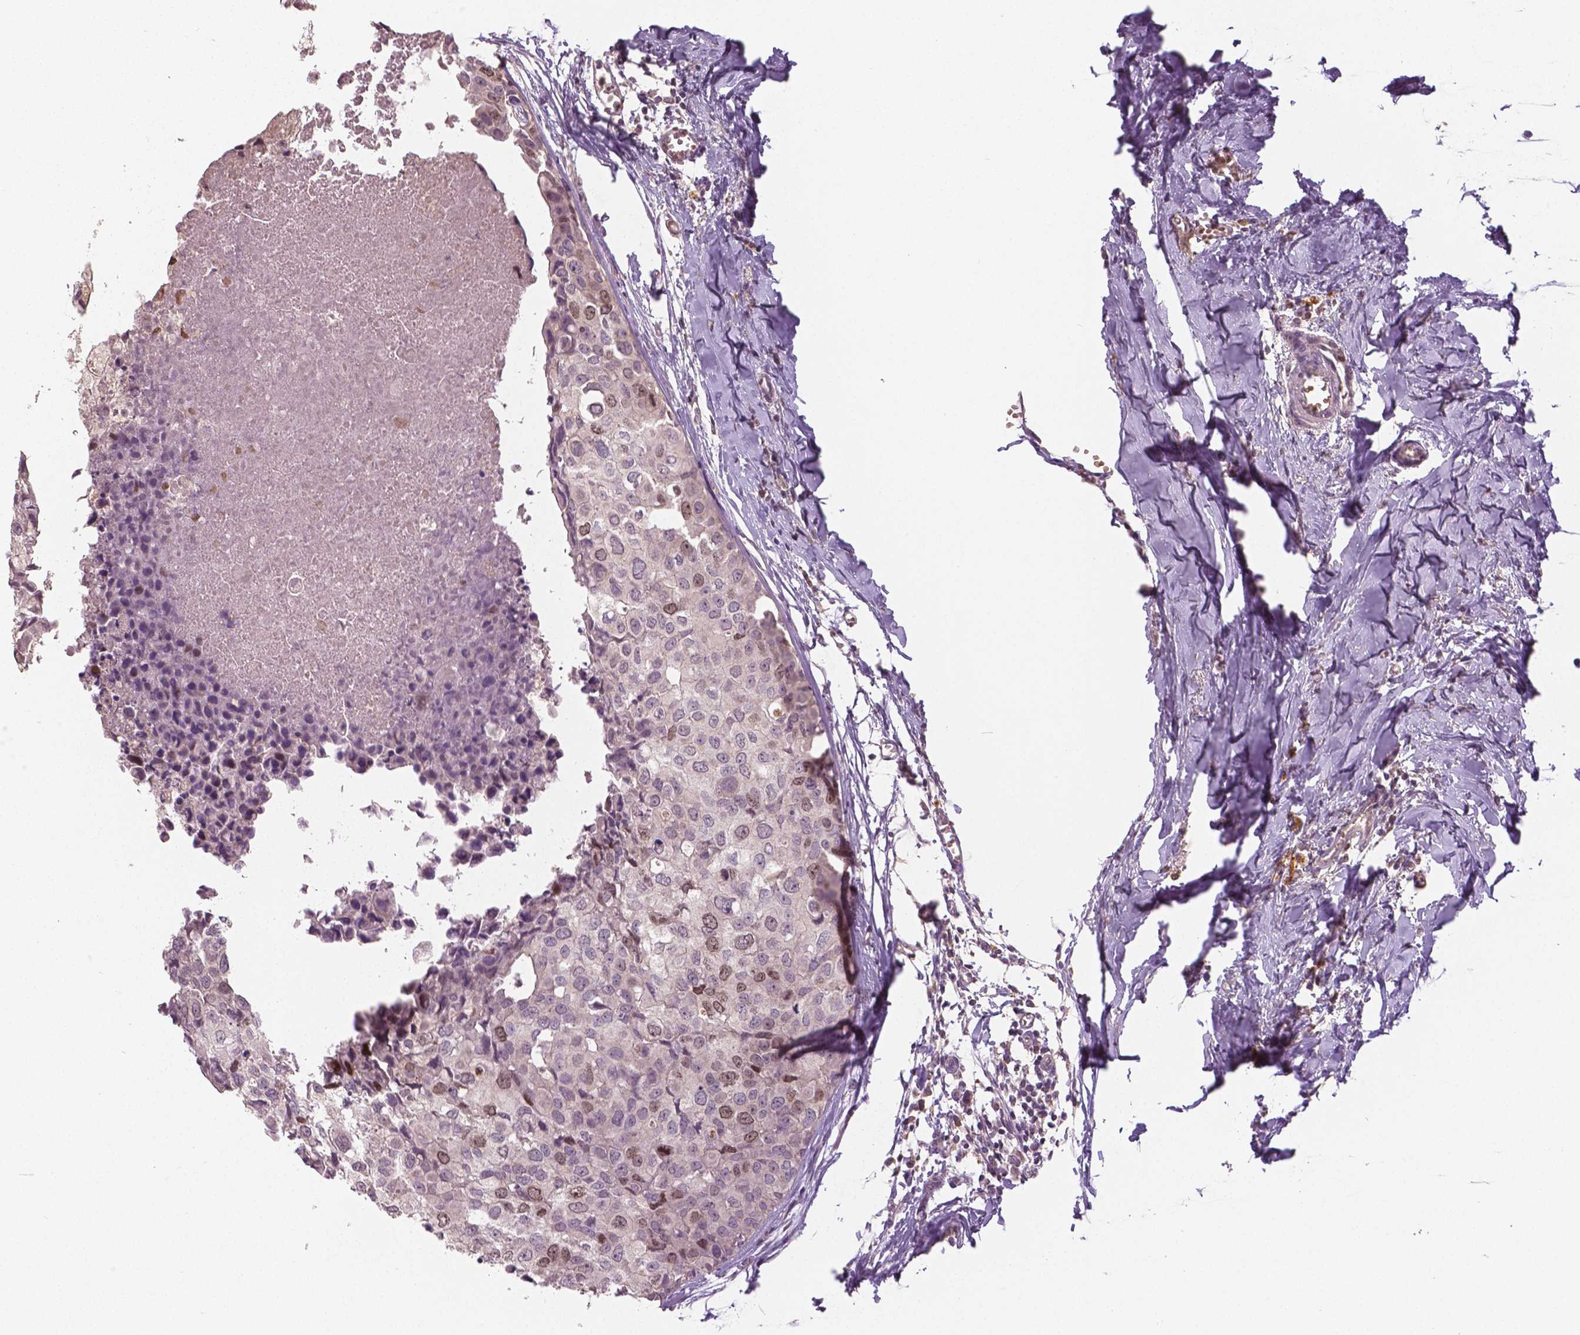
{"staining": {"intensity": "moderate", "quantity": "<25%", "location": "nuclear"}, "tissue": "breast cancer", "cell_type": "Tumor cells", "image_type": "cancer", "snomed": [{"axis": "morphology", "description": "Duct carcinoma"}, {"axis": "topography", "description": "Breast"}], "caption": "Immunohistochemical staining of human infiltrating ductal carcinoma (breast) demonstrates moderate nuclear protein positivity in about <25% of tumor cells.", "gene": "MKI67", "patient": {"sex": "female", "age": 38}}